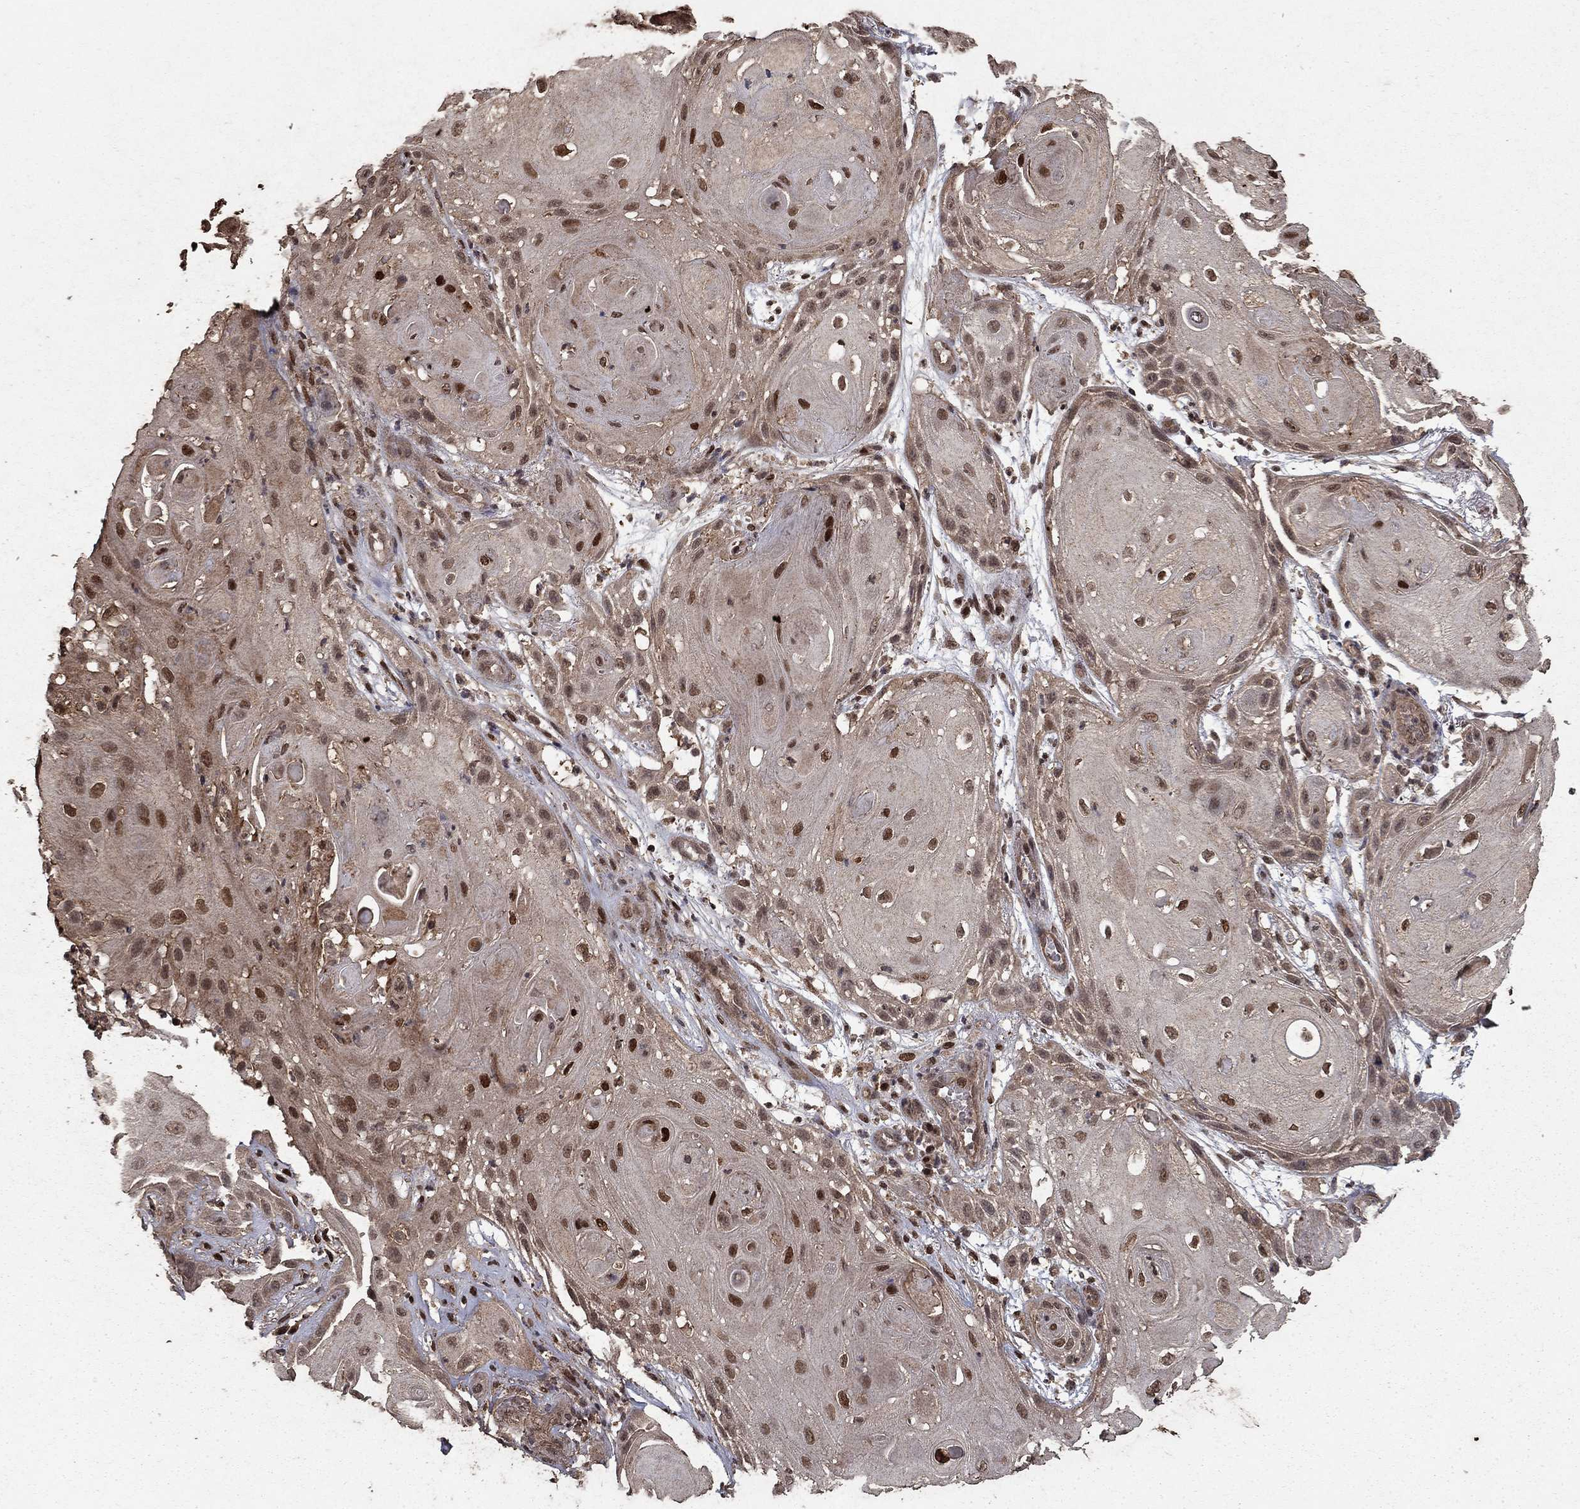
{"staining": {"intensity": "strong", "quantity": "25%-75%", "location": "nuclear"}, "tissue": "skin cancer", "cell_type": "Tumor cells", "image_type": "cancer", "snomed": [{"axis": "morphology", "description": "Squamous cell carcinoma, NOS"}, {"axis": "topography", "description": "Skin"}], "caption": "The photomicrograph reveals staining of skin cancer (squamous cell carcinoma), revealing strong nuclear protein expression (brown color) within tumor cells.", "gene": "PRDM1", "patient": {"sex": "male", "age": 62}}